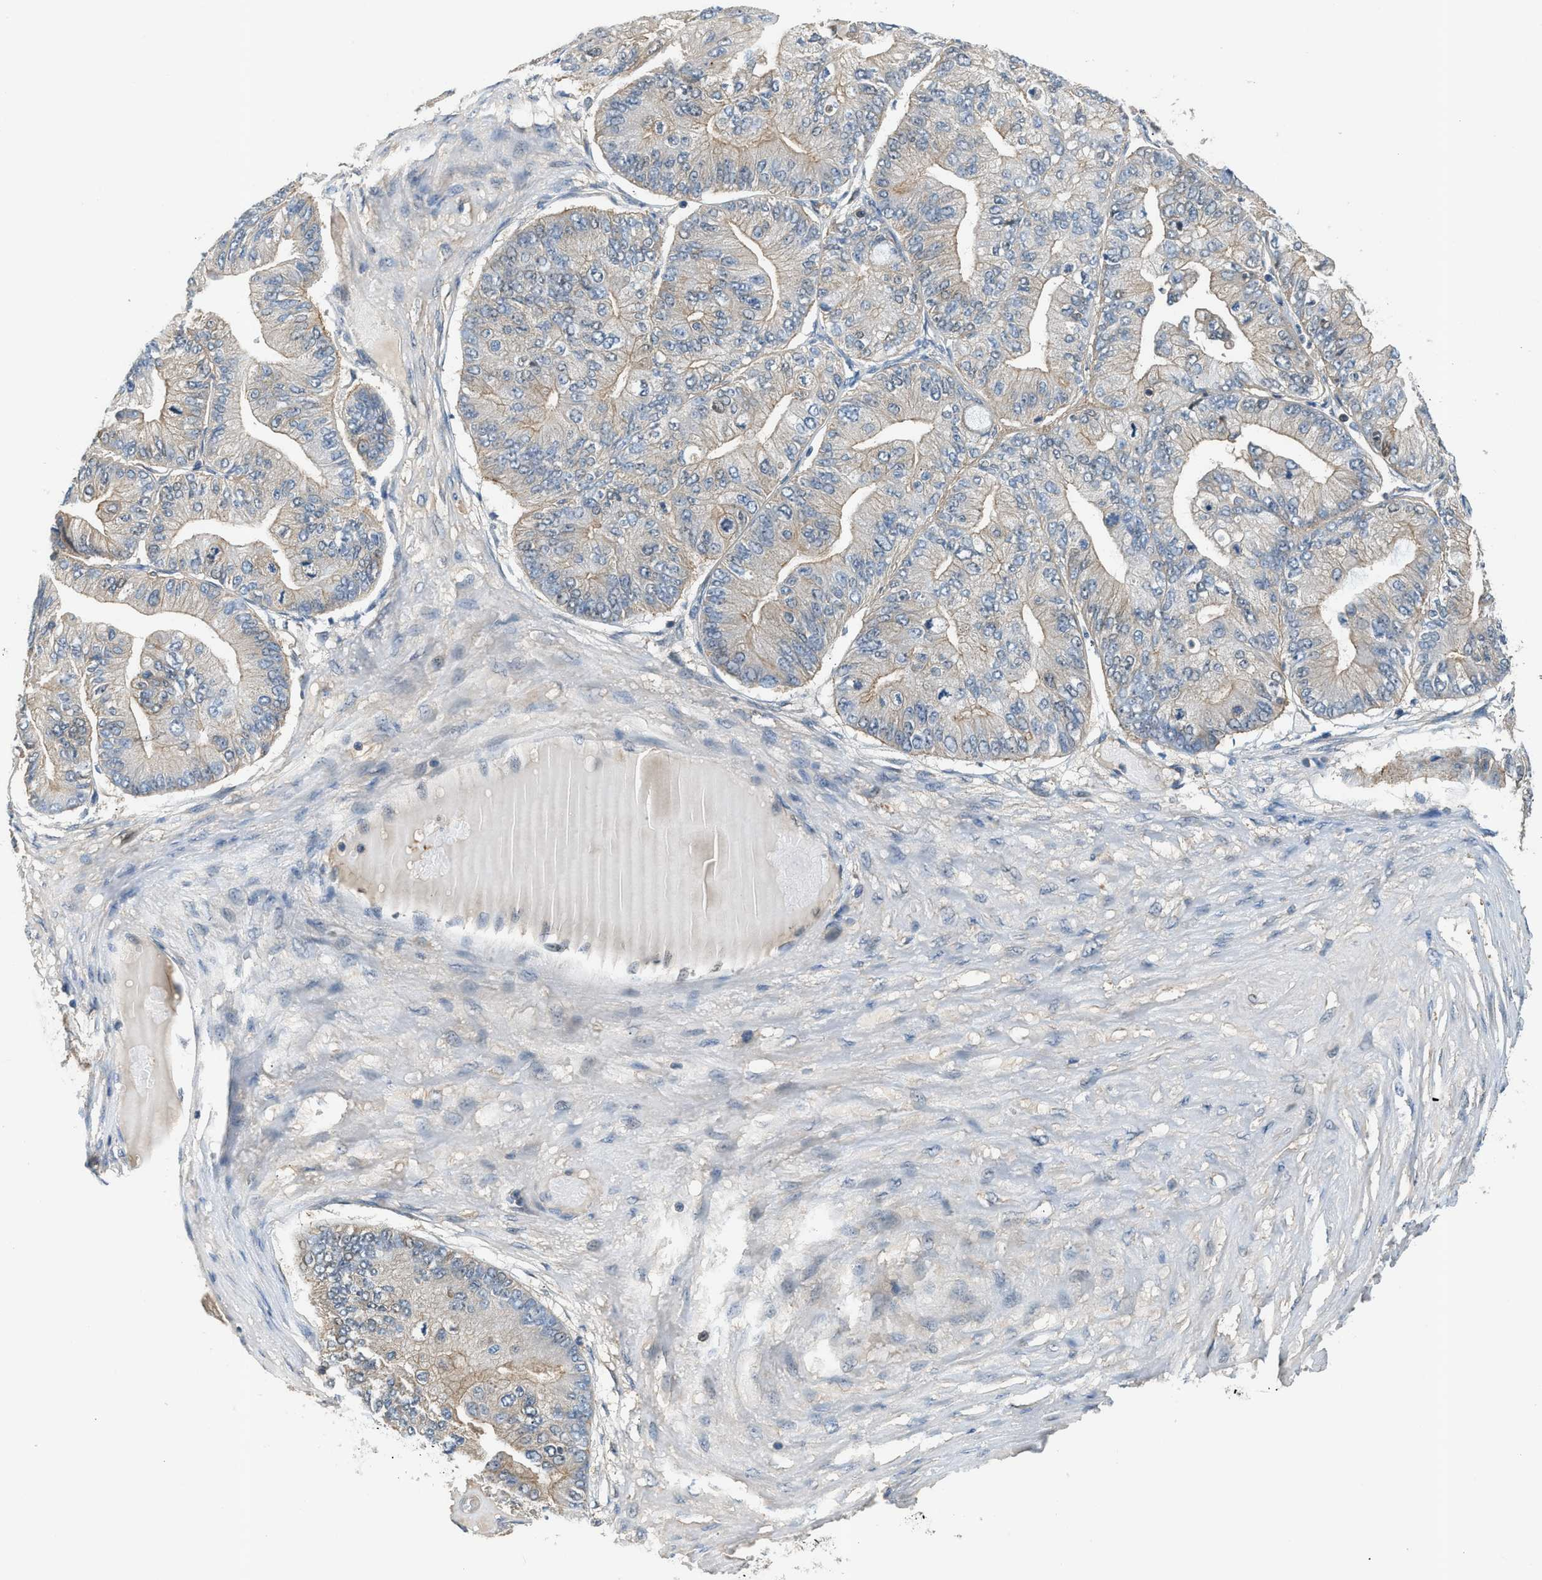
{"staining": {"intensity": "weak", "quantity": "<25%", "location": "cytoplasmic/membranous"}, "tissue": "ovarian cancer", "cell_type": "Tumor cells", "image_type": "cancer", "snomed": [{"axis": "morphology", "description": "Cystadenocarcinoma, mucinous, NOS"}, {"axis": "topography", "description": "Ovary"}], "caption": "The immunohistochemistry image has no significant expression in tumor cells of ovarian mucinous cystadenocarcinoma tissue. (Brightfield microscopy of DAB immunohistochemistry (IHC) at high magnification).", "gene": "CBLB", "patient": {"sex": "female", "age": 61}}